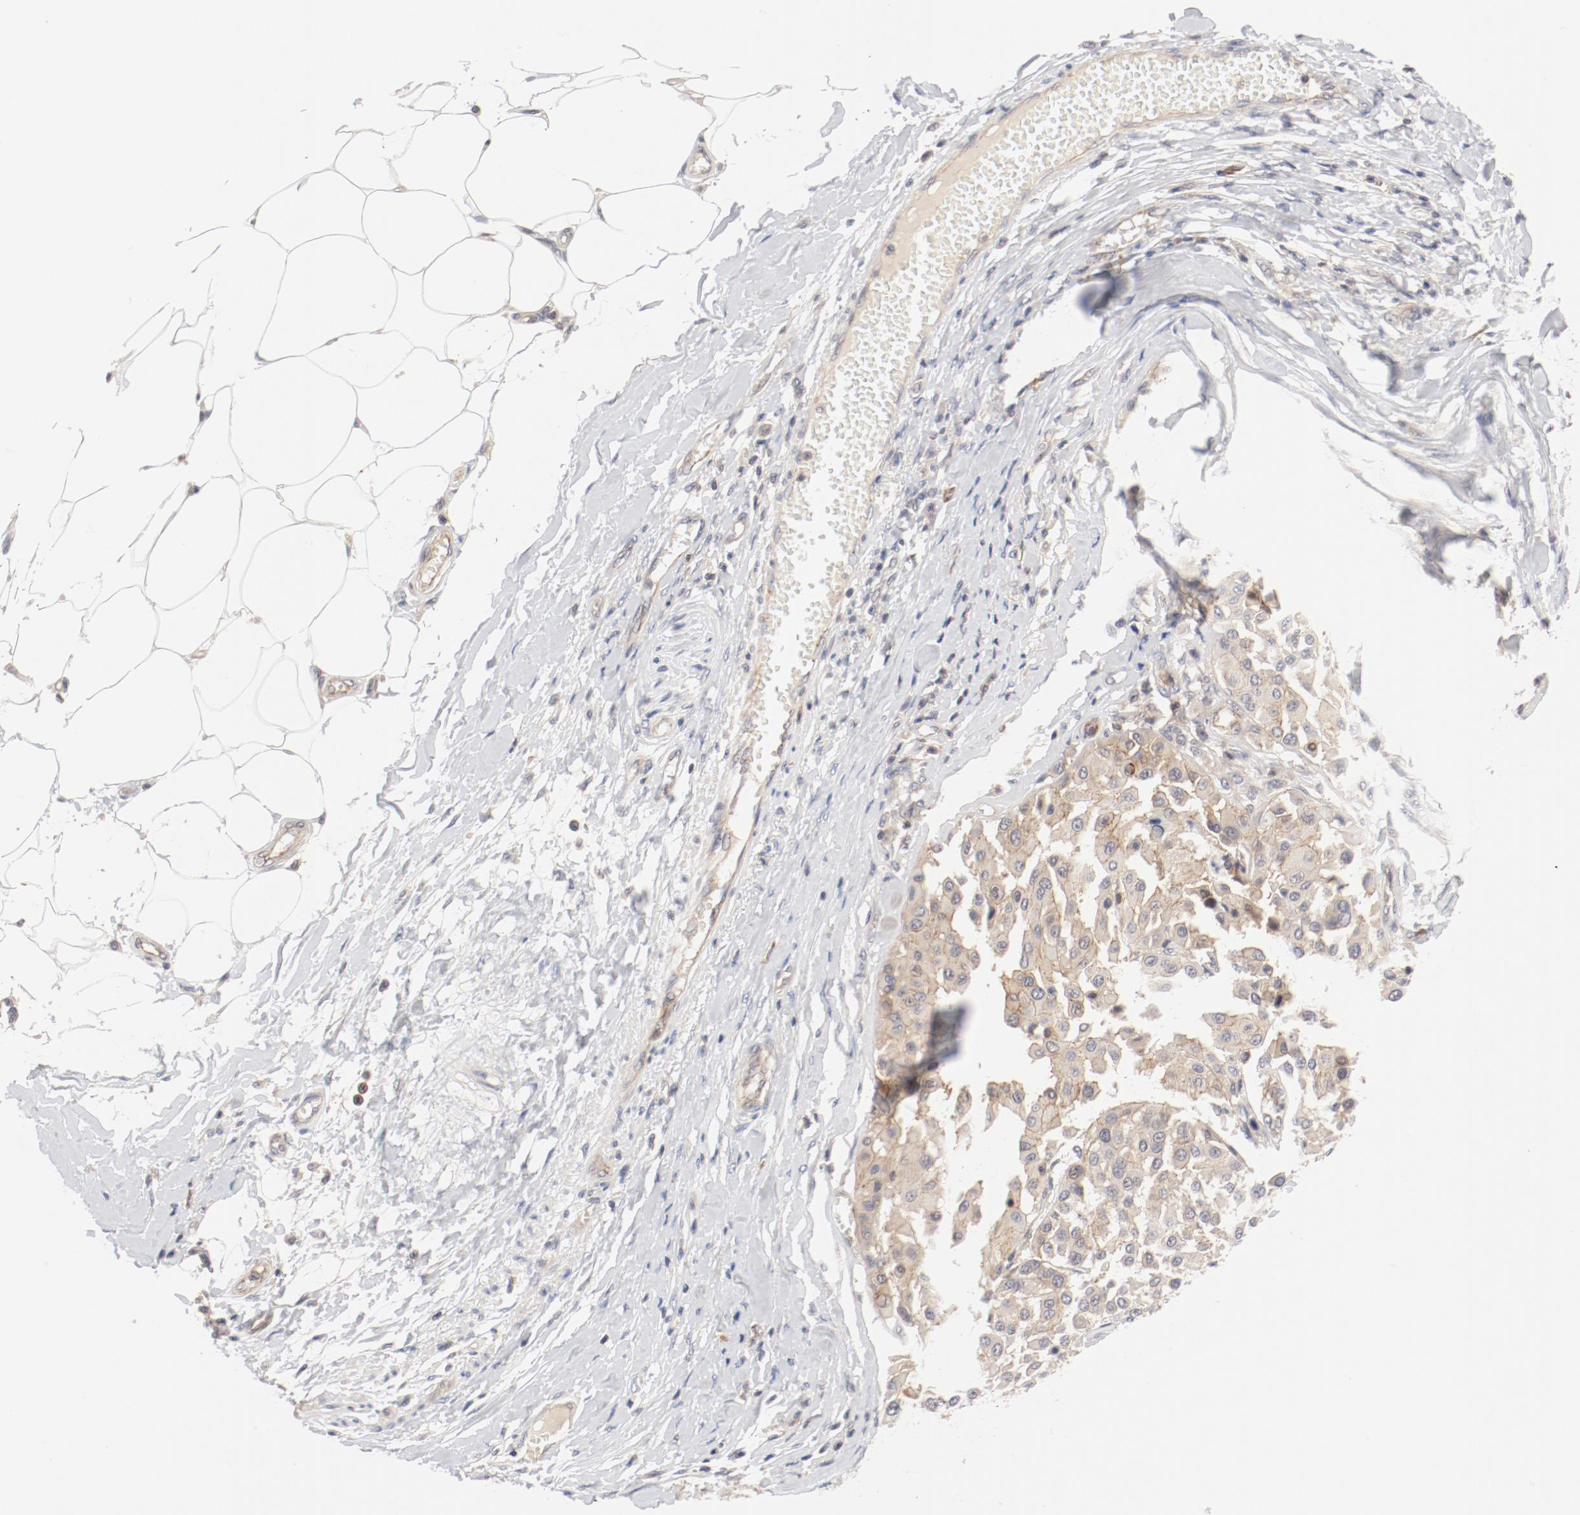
{"staining": {"intensity": "moderate", "quantity": ">75%", "location": "cytoplasmic/membranous"}, "tissue": "melanoma", "cell_type": "Tumor cells", "image_type": "cancer", "snomed": [{"axis": "morphology", "description": "Malignant melanoma, Metastatic site"}, {"axis": "topography", "description": "Soft tissue"}], "caption": "Human melanoma stained with a protein marker displays moderate staining in tumor cells.", "gene": "ZNF267", "patient": {"sex": "male", "age": 41}}